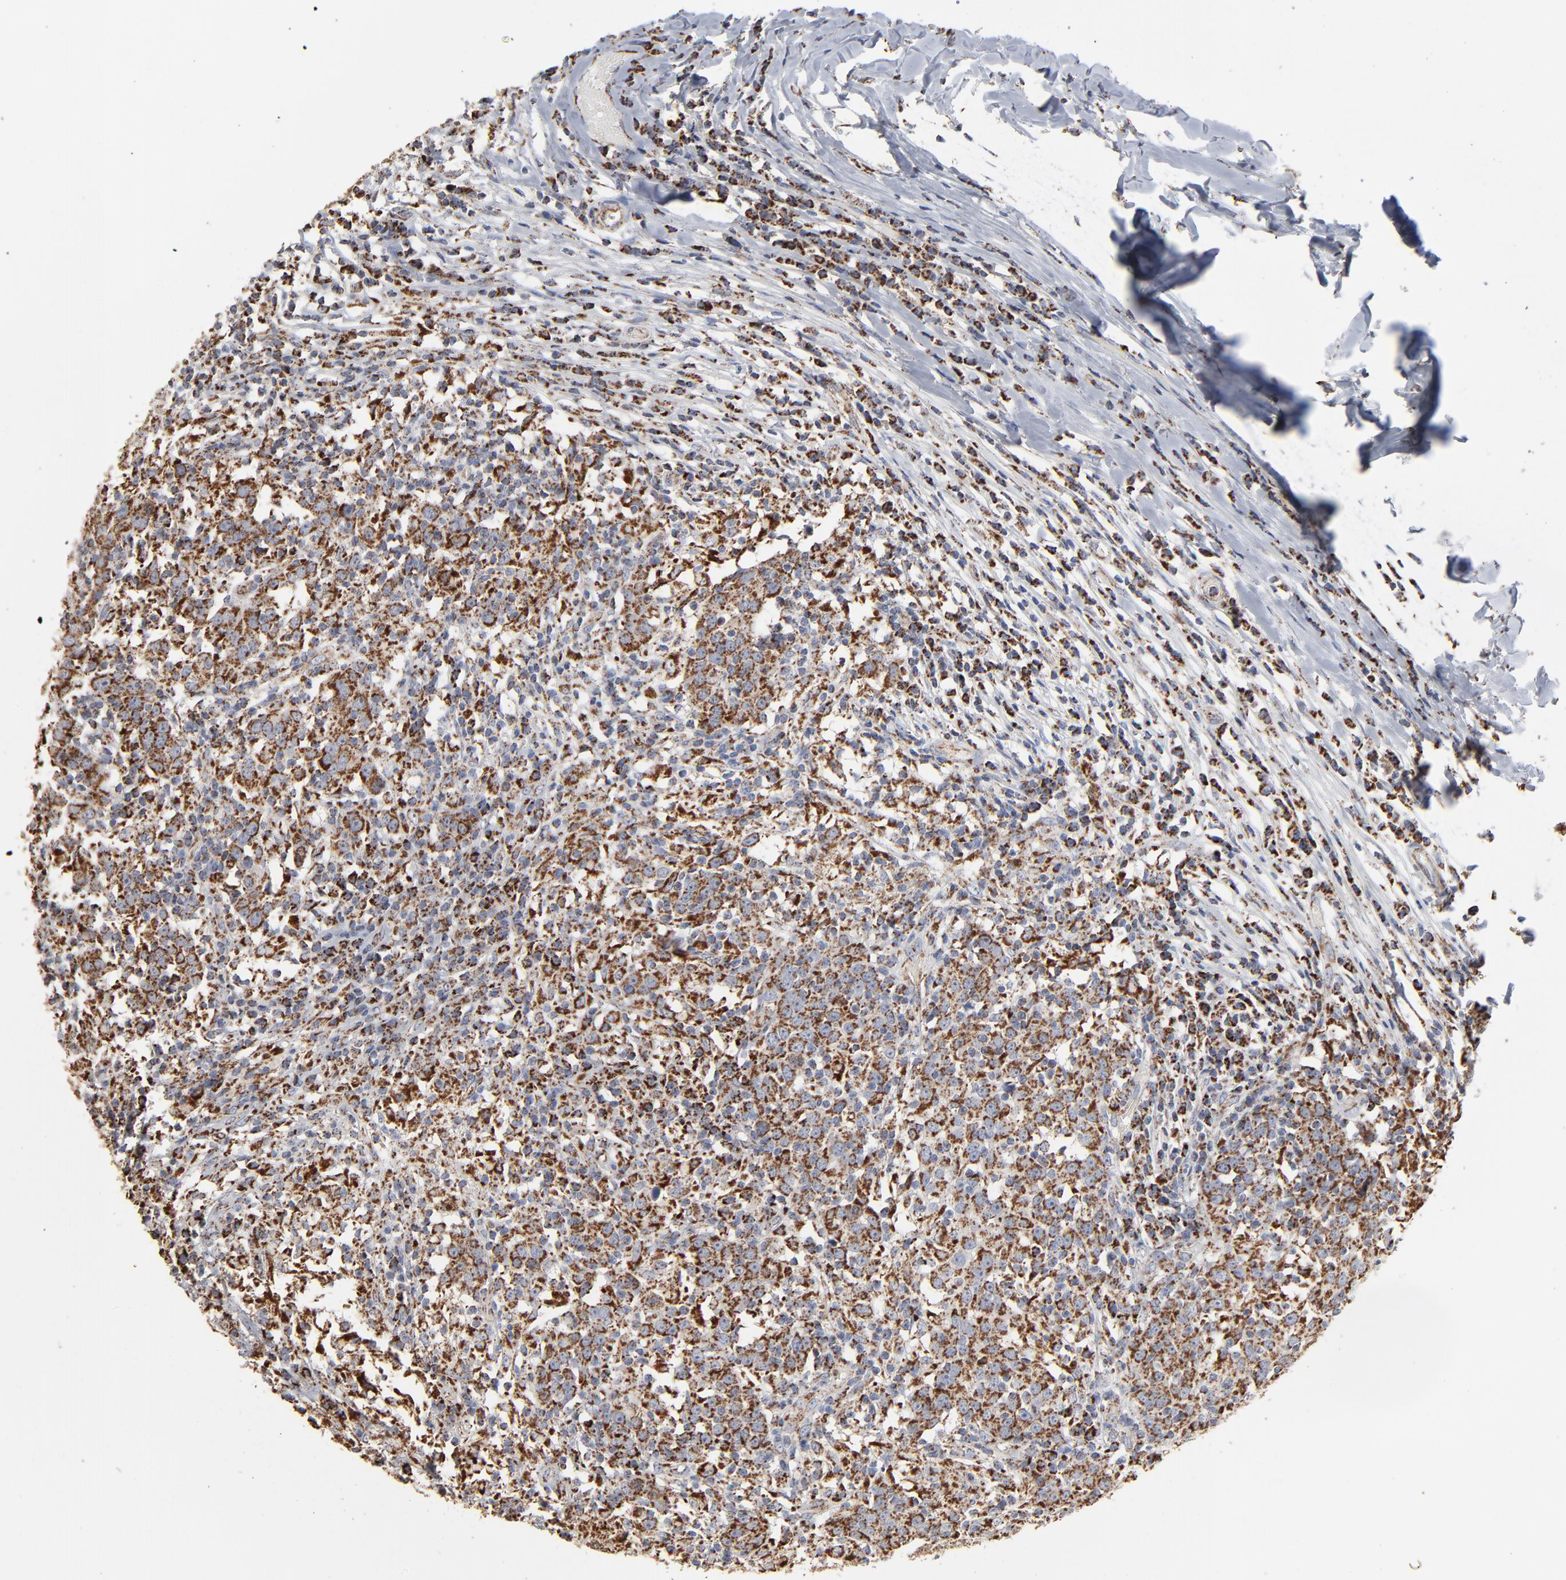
{"staining": {"intensity": "strong", "quantity": ">75%", "location": "cytoplasmic/membranous"}, "tissue": "head and neck cancer", "cell_type": "Tumor cells", "image_type": "cancer", "snomed": [{"axis": "morphology", "description": "Adenocarcinoma, NOS"}, {"axis": "topography", "description": "Salivary gland"}, {"axis": "topography", "description": "Head-Neck"}], "caption": "Tumor cells demonstrate strong cytoplasmic/membranous expression in about >75% of cells in adenocarcinoma (head and neck).", "gene": "UQCRC1", "patient": {"sex": "female", "age": 65}}